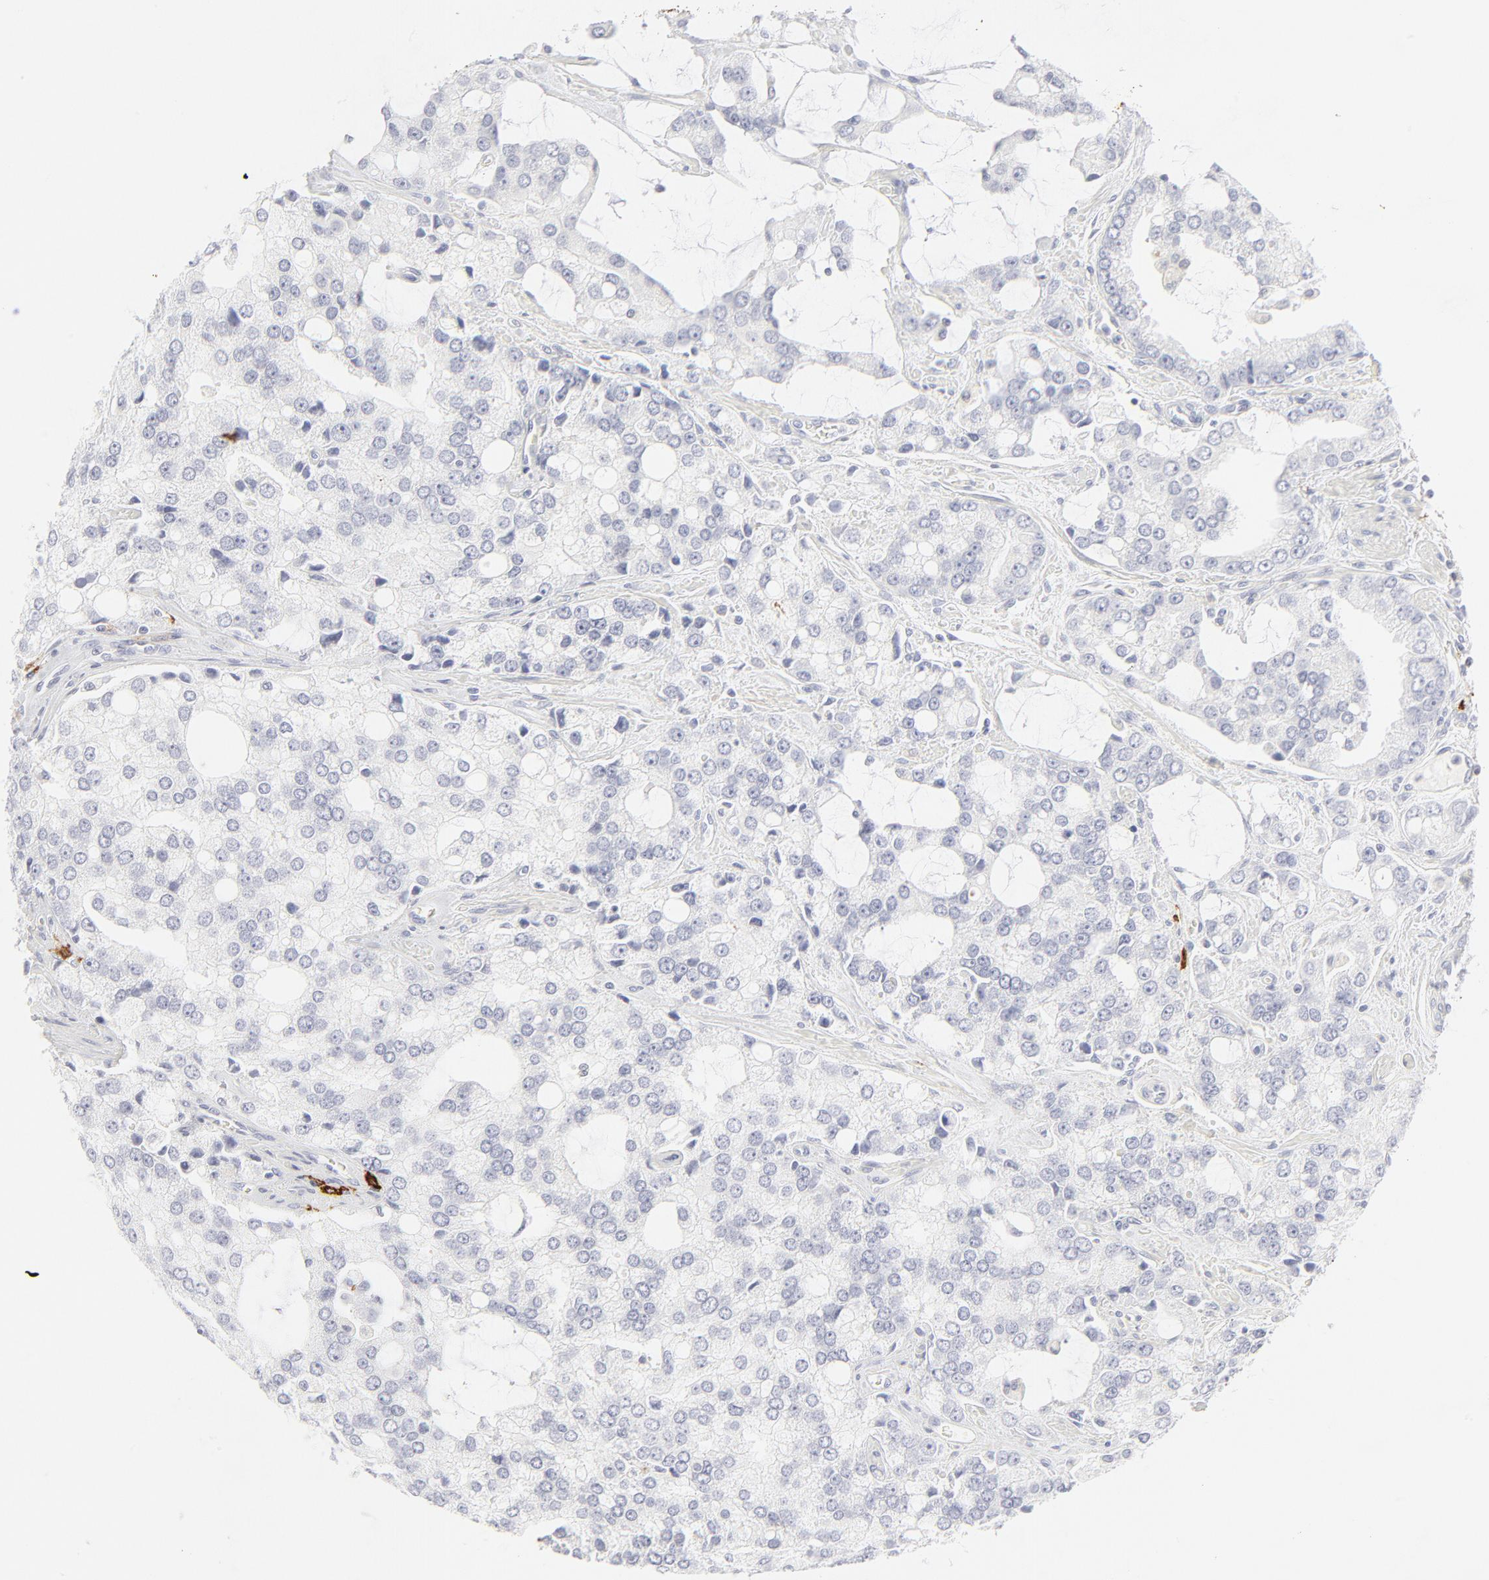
{"staining": {"intensity": "negative", "quantity": "none", "location": "none"}, "tissue": "prostate cancer", "cell_type": "Tumor cells", "image_type": "cancer", "snomed": [{"axis": "morphology", "description": "Adenocarcinoma, High grade"}, {"axis": "topography", "description": "Prostate"}], "caption": "Prostate cancer (adenocarcinoma (high-grade)) stained for a protein using immunohistochemistry (IHC) shows no staining tumor cells.", "gene": "CCR7", "patient": {"sex": "male", "age": 67}}